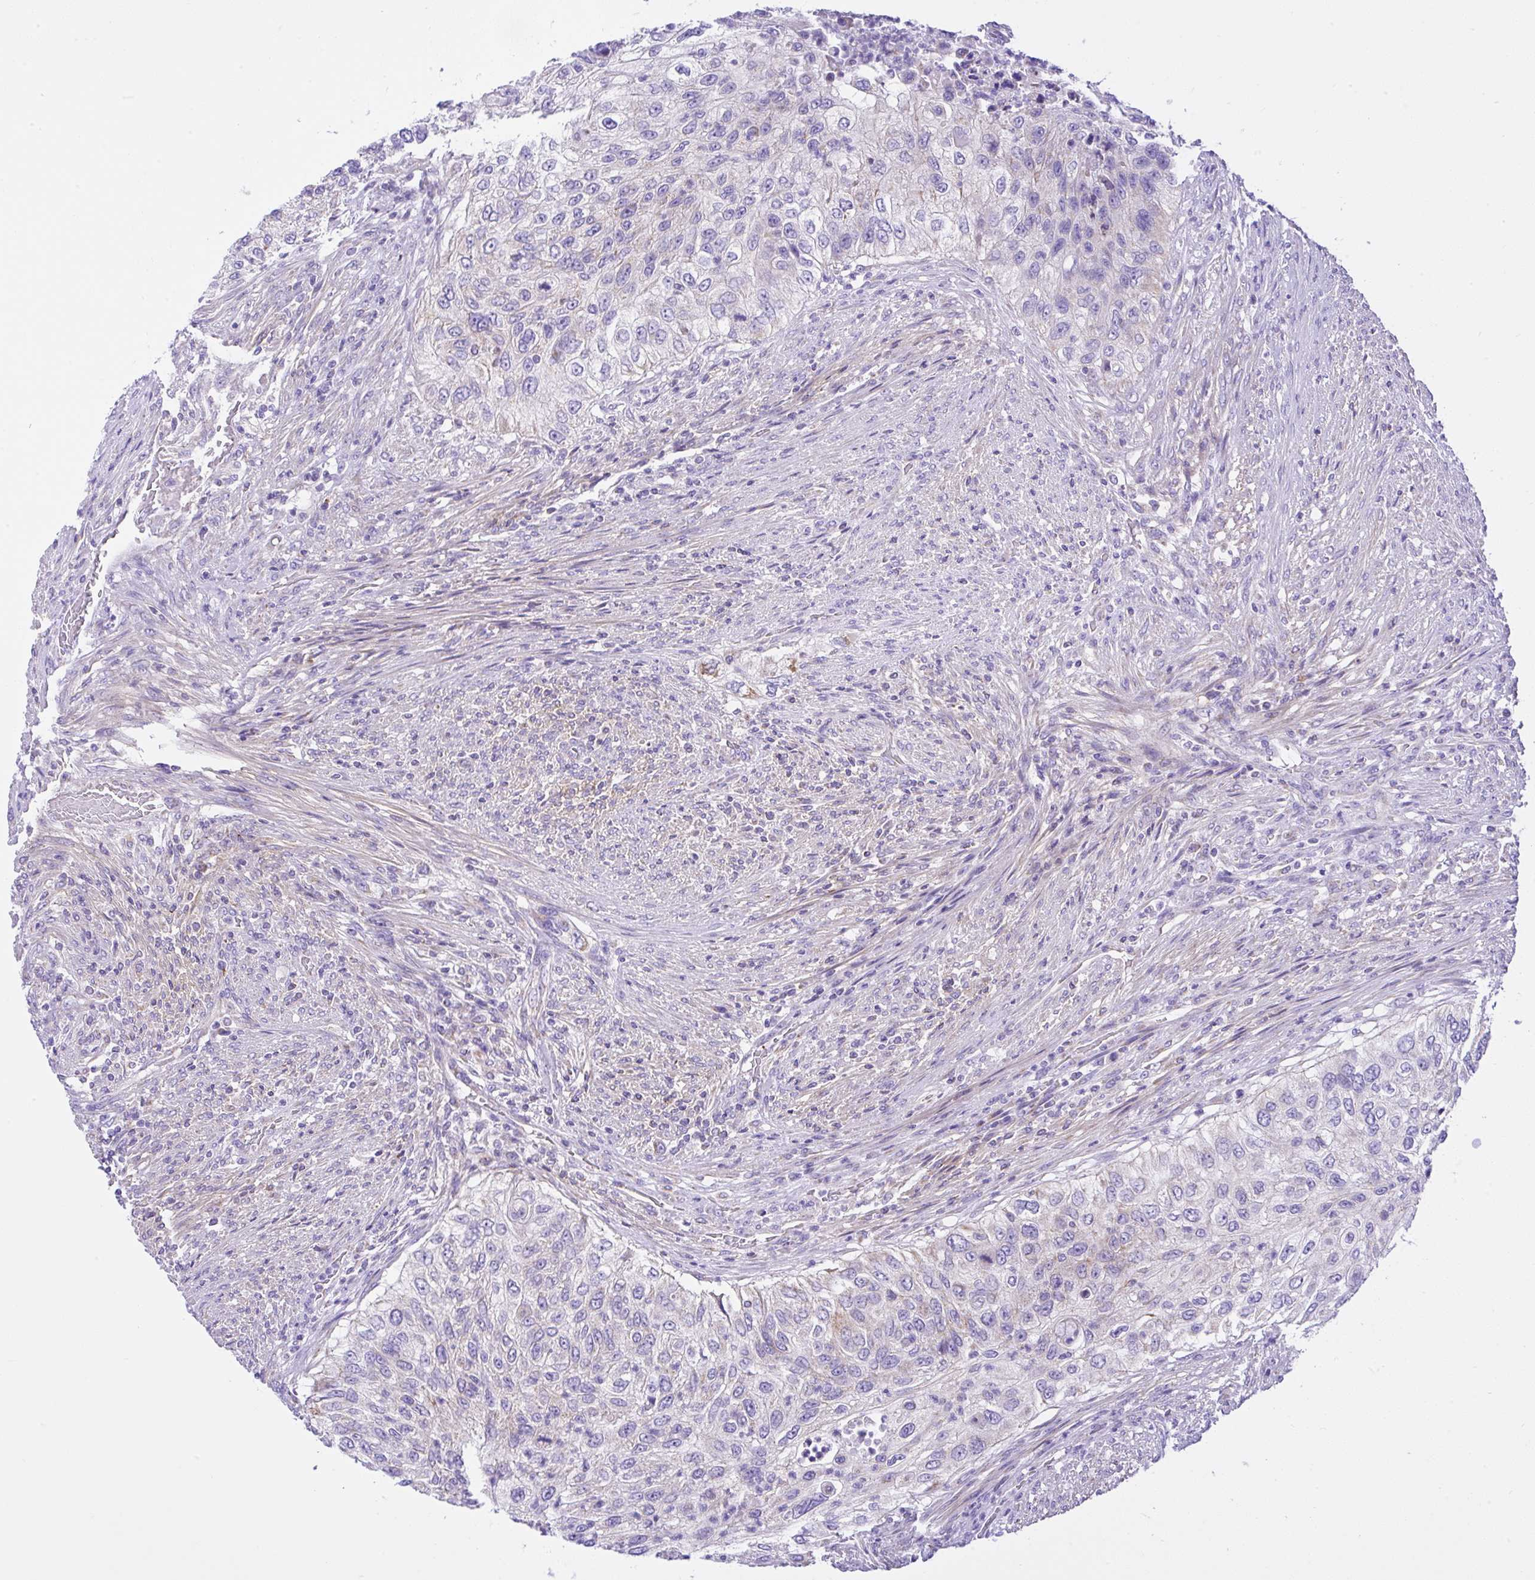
{"staining": {"intensity": "negative", "quantity": "none", "location": "none"}, "tissue": "urothelial cancer", "cell_type": "Tumor cells", "image_type": "cancer", "snomed": [{"axis": "morphology", "description": "Urothelial carcinoma, High grade"}, {"axis": "topography", "description": "Urinary bladder"}], "caption": "High magnification brightfield microscopy of urothelial cancer stained with DAB (3,3'-diaminobenzidine) (brown) and counterstained with hematoxylin (blue): tumor cells show no significant positivity.", "gene": "SLC13A1", "patient": {"sex": "female", "age": 60}}